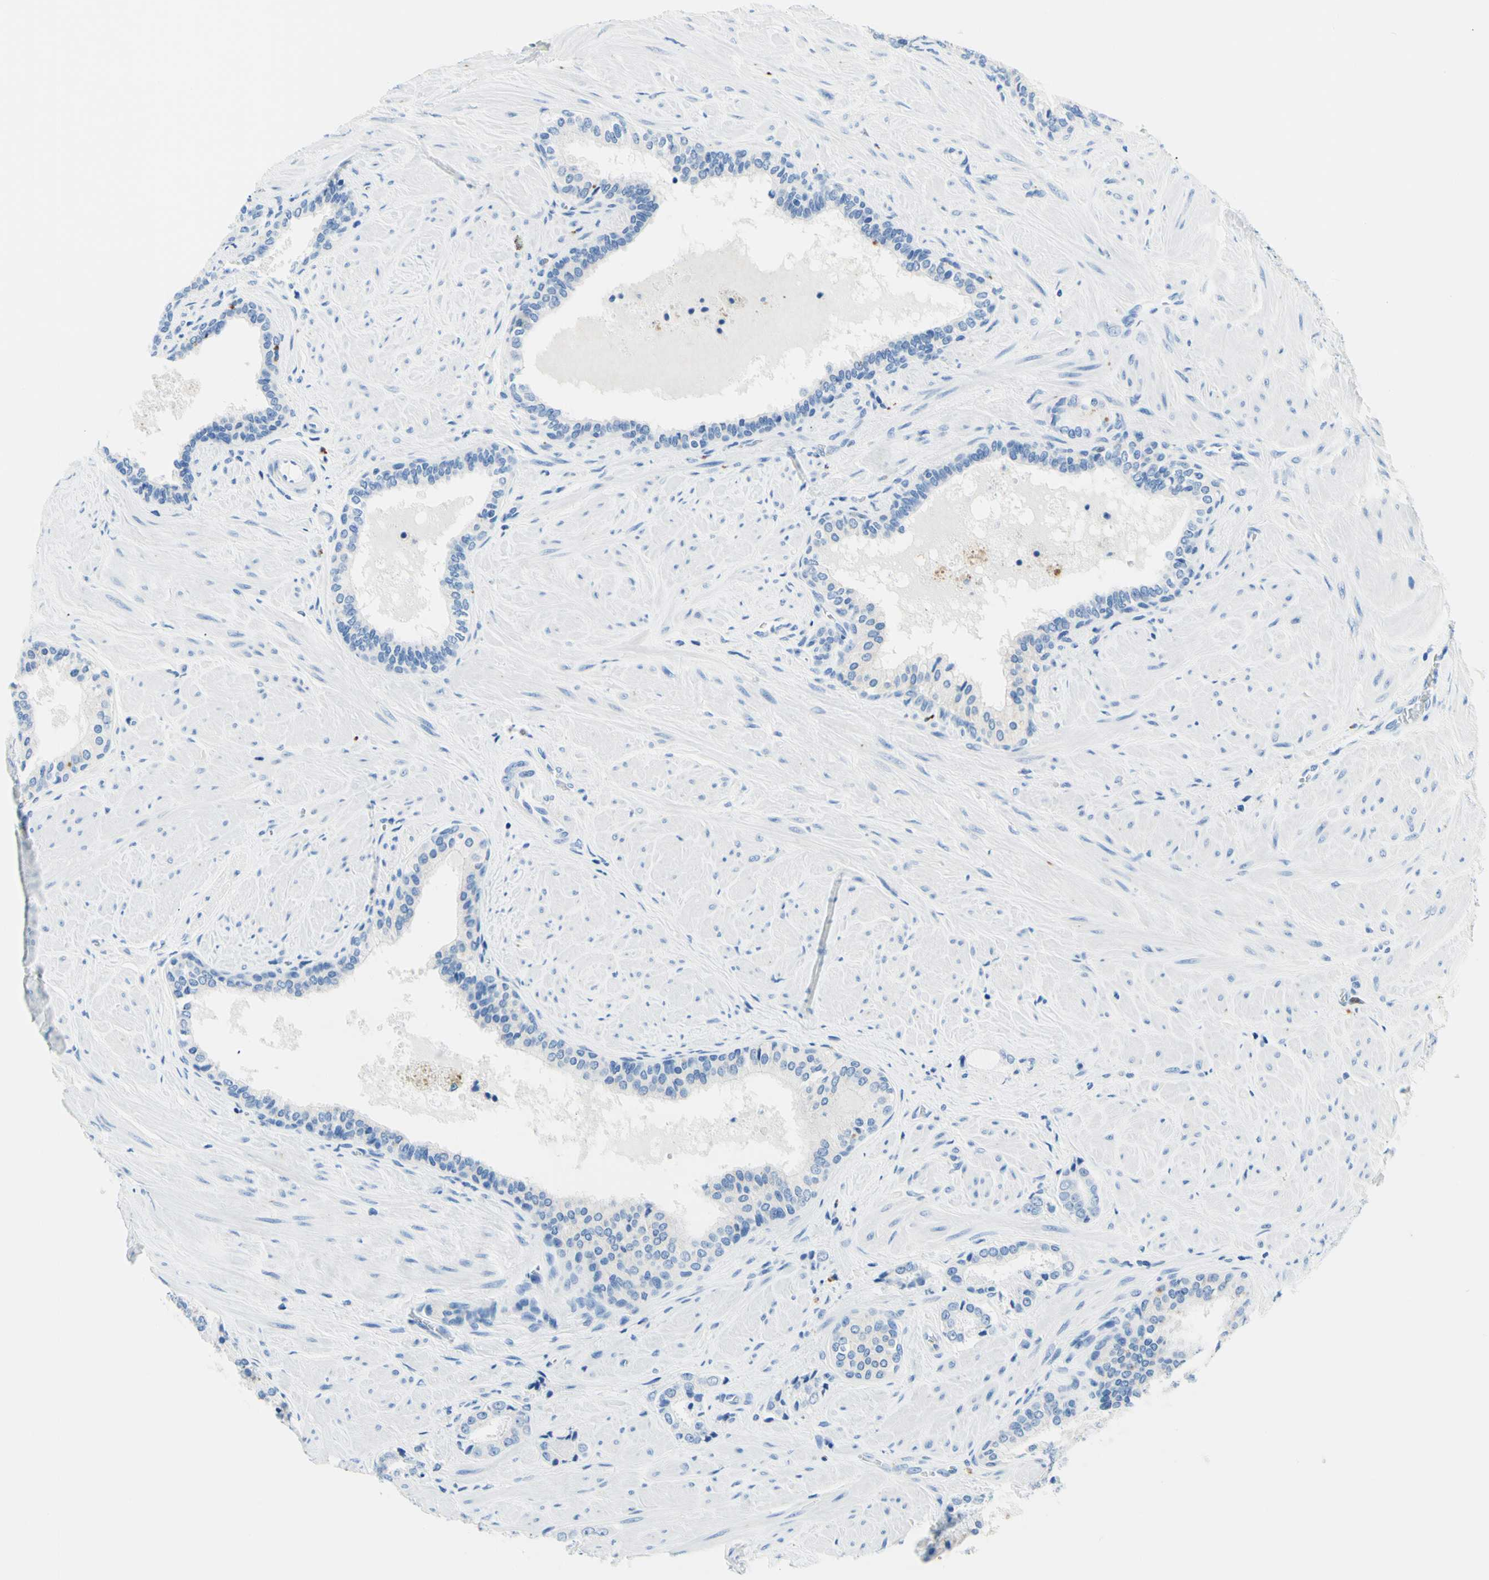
{"staining": {"intensity": "negative", "quantity": "none", "location": "none"}, "tissue": "prostate cancer", "cell_type": "Tumor cells", "image_type": "cancer", "snomed": [{"axis": "morphology", "description": "Adenocarcinoma, Low grade"}, {"axis": "topography", "description": "Prostate"}], "caption": "This is an immunohistochemistry micrograph of adenocarcinoma (low-grade) (prostate). There is no expression in tumor cells.", "gene": "MYH2", "patient": {"sex": "male", "age": 60}}